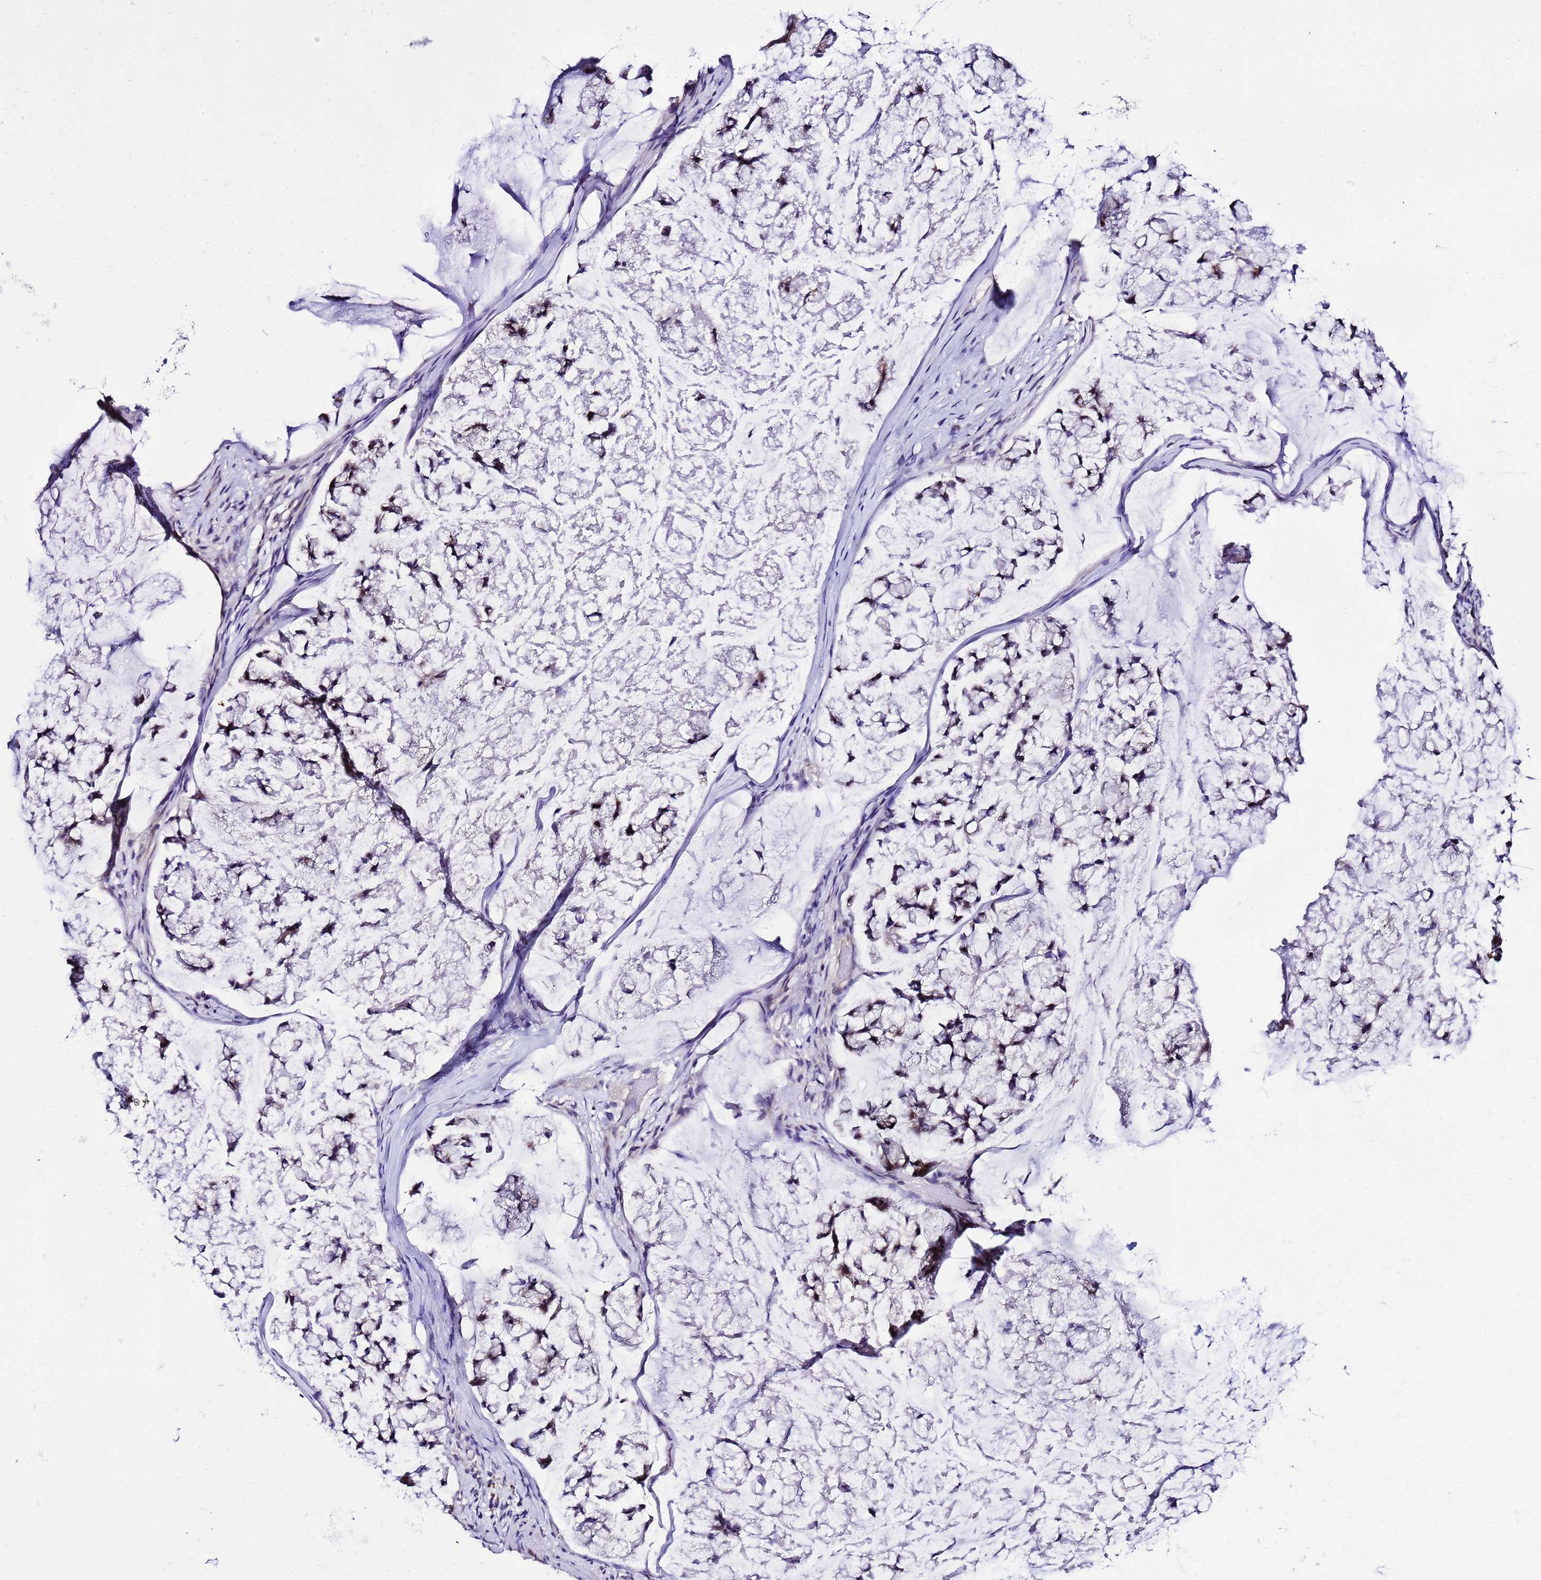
{"staining": {"intensity": "moderate", "quantity": "25%-75%", "location": "cytoplasmic/membranous"}, "tissue": "stomach cancer", "cell_type": "Tumor cells", "image_type": "cancer", "snomed": [{"axis": "morphology", "description": "Adenocarcinoma, NOS"}, {"axis": "topography", "description": "Stomach, lower"}], "caption": "Immunohistochemical staining of human stomach cancer displays medium levels of moderate cytoplasmic/membranous protein expression in about 25%-75% of tumor cells. (brown staining indicates protein expression, while blue staining denotes nuclei).", "gene": "DPH6", "patient": {"sex": "male", "age": 67}}